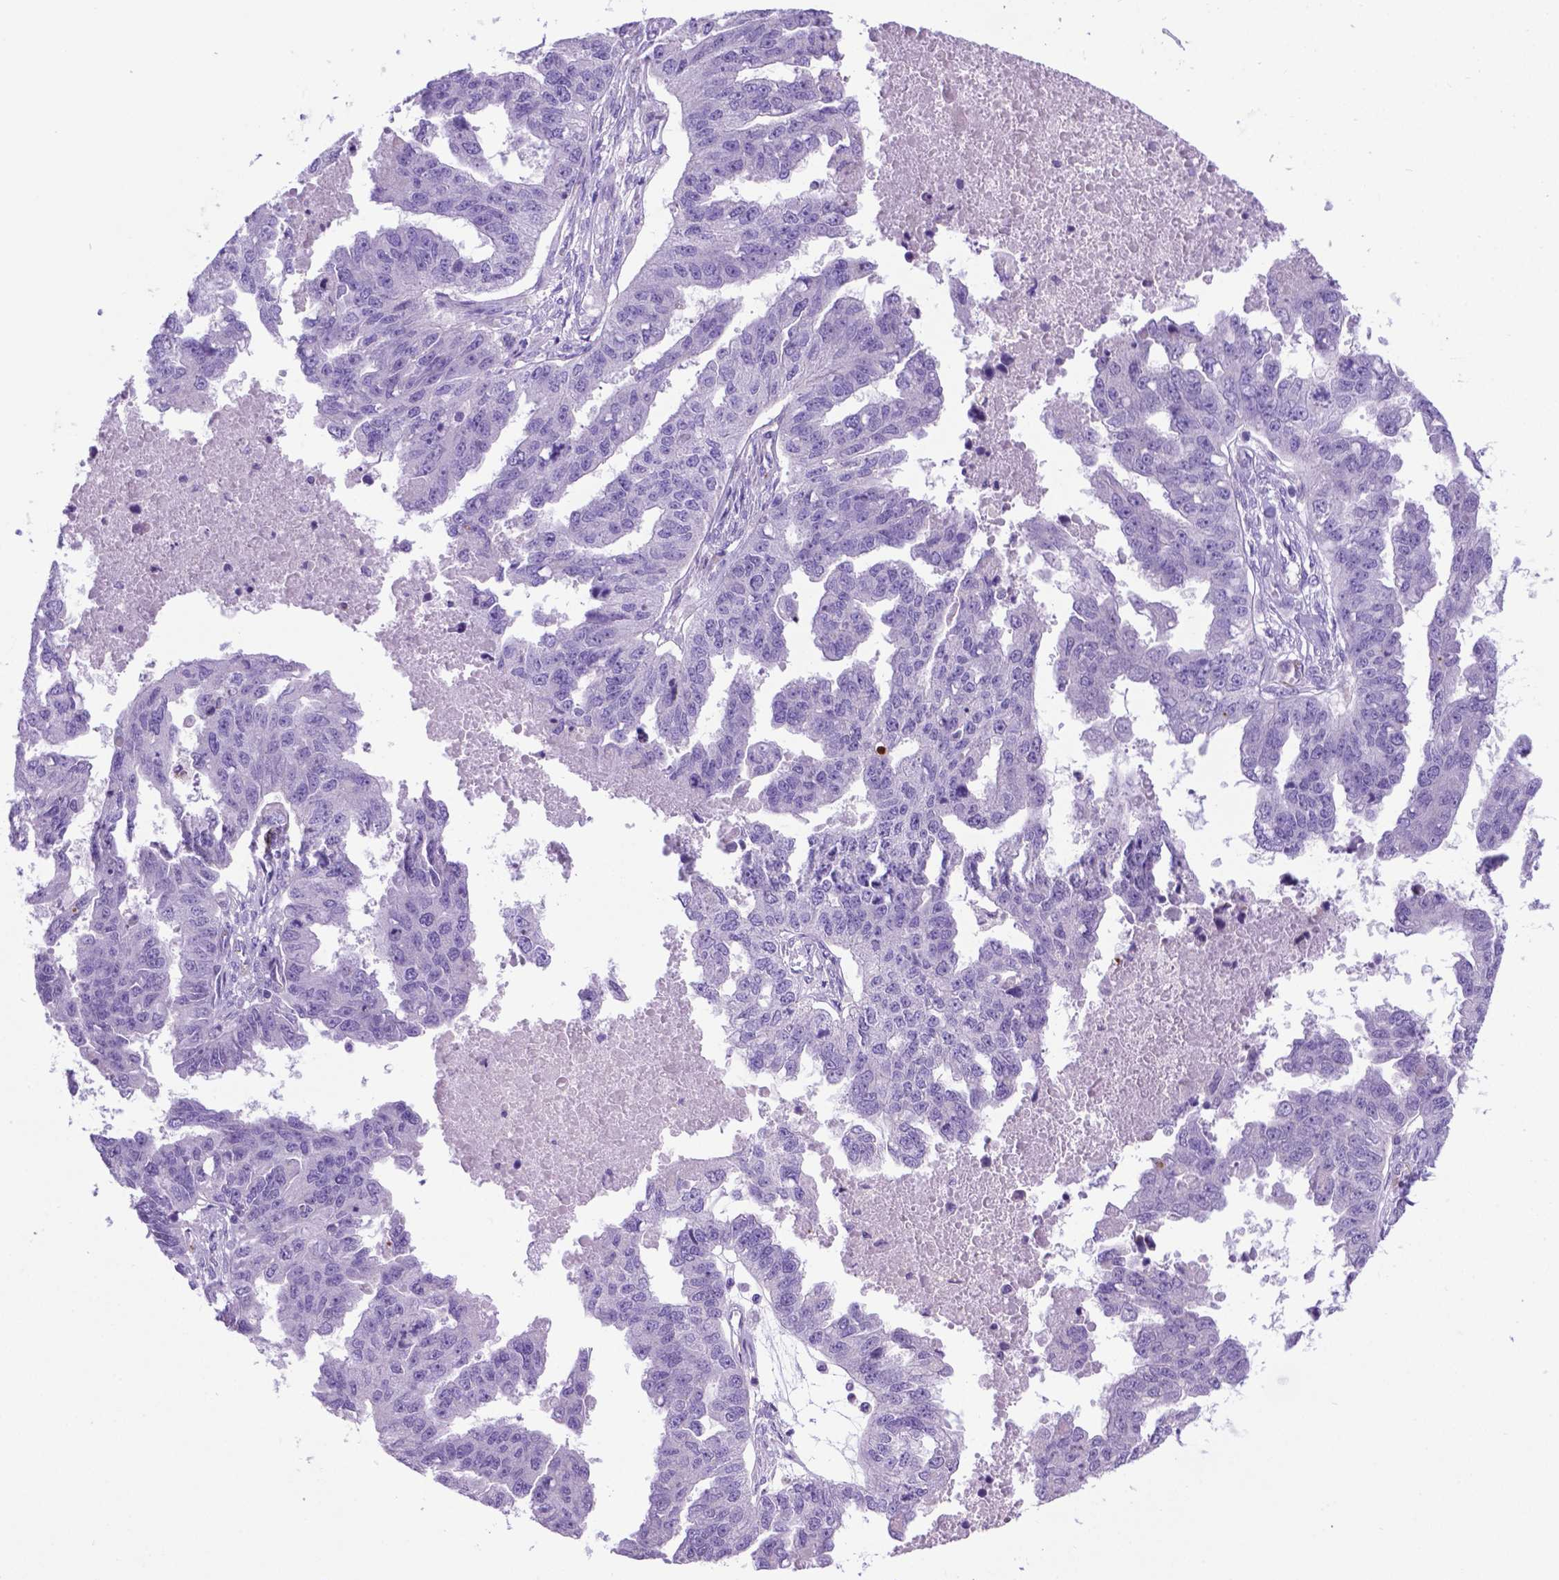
{"staining": {"intensity": "negative", "quantity": "none", "location": "none"}, "tissue": "ovarian cancer", "cell_type": "Tumor cells", "image_type": "cancer", "snomed": [{"axis": "morphology", "description": "Cystadenocarcinoma, serous, NOS"}, {"axis": "topography", "description": "Ovary"}], "caption": "High magnification brightfield microscopy of ovarian cancer (serous cystadenocarcinoma) stained with DAB (3,3'-diaminobenzidine) (brown) and counterstained with hematoxylin (blue): tumor cells show no significant expression. (DAB immunohistochemistry, high magnification).", "gene": "LZTR1", "patient": {"sex": "female", "age": 58}}